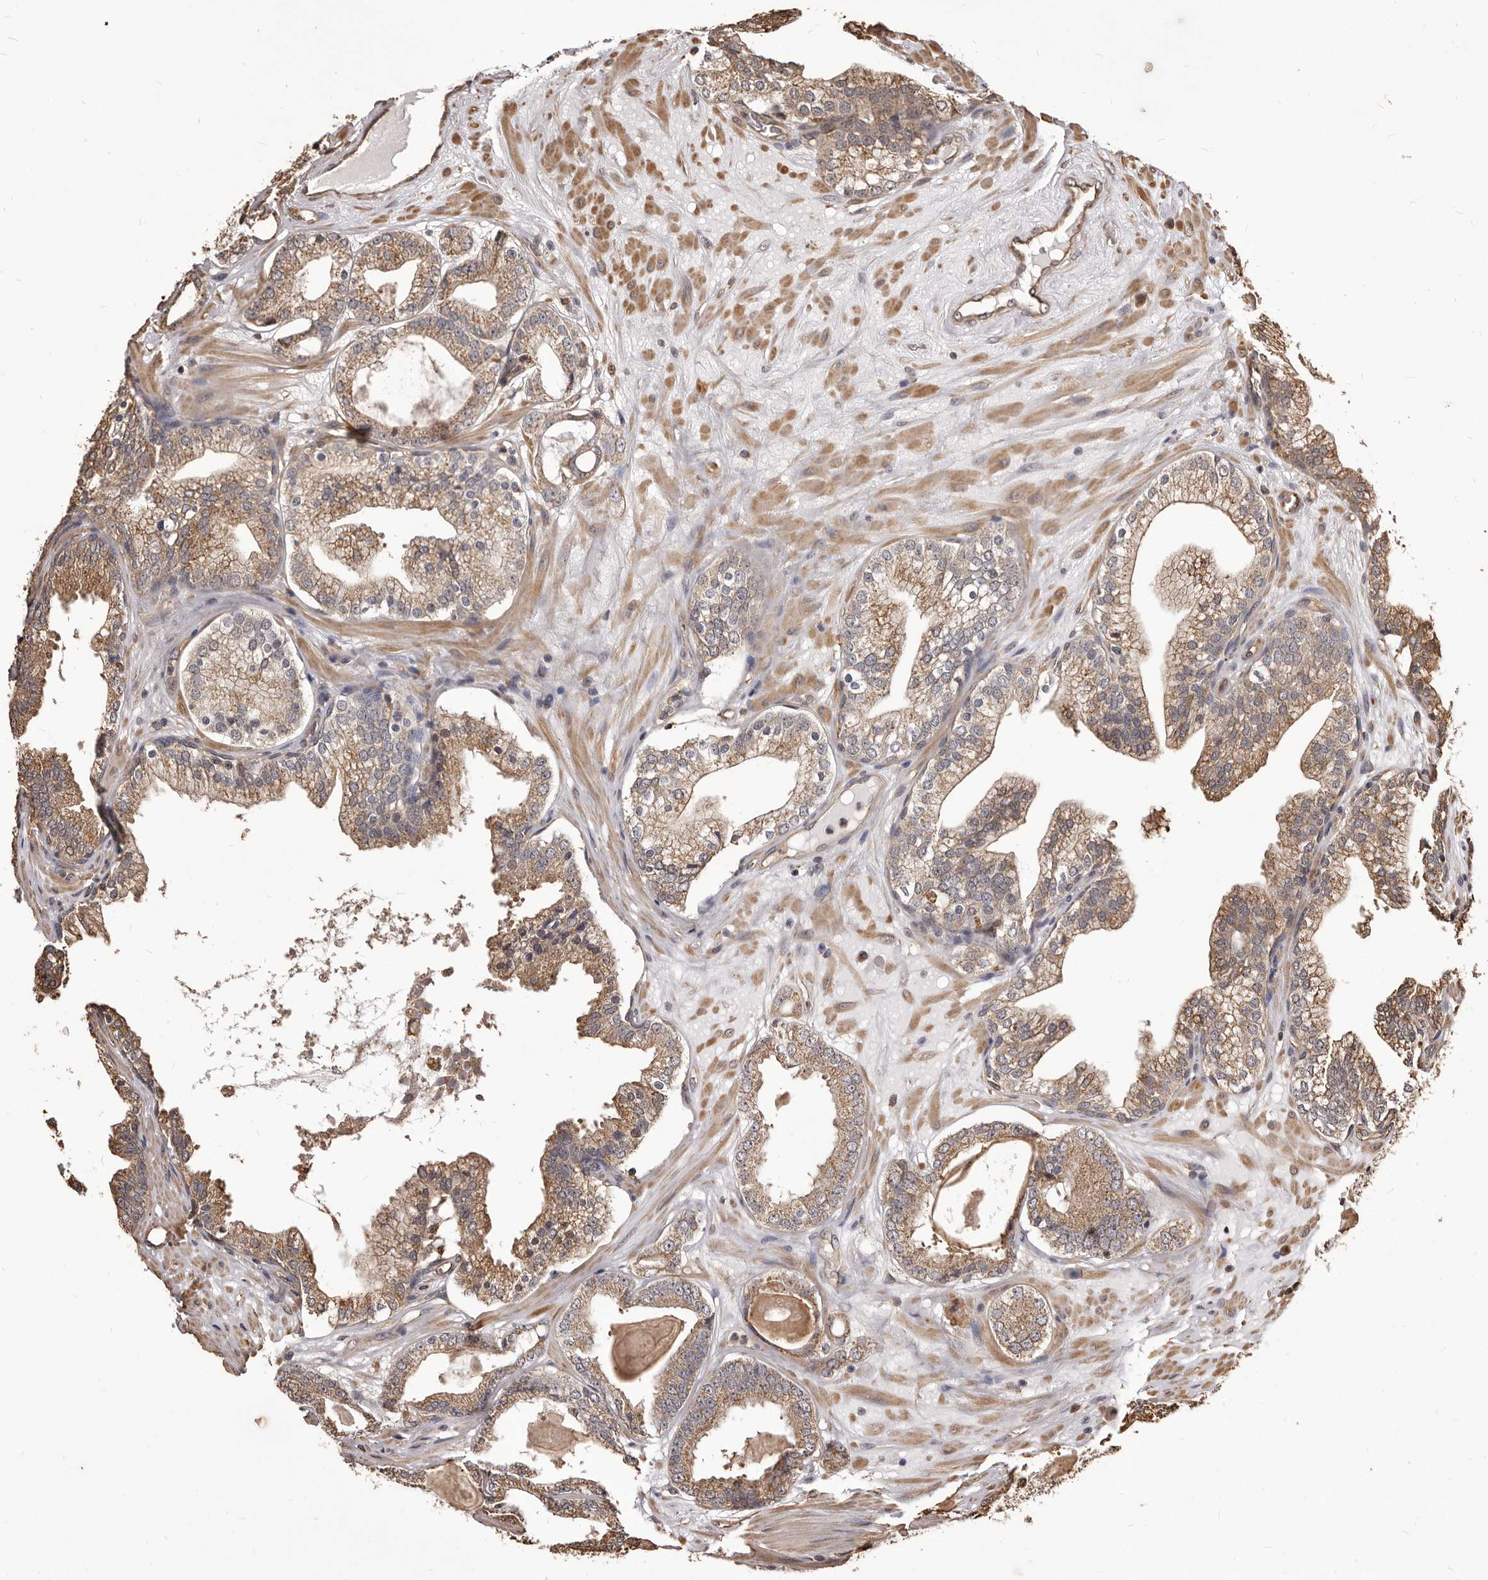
{"staining": {"intensity": "moderate", "quantity": ">75%", "location": "cytoplasmic/membranous"}, "tissue": "prostate cancer", "cell_type": "Tumor cells", "image_type": "cancer", "snomed": [{"axis": "morphology", "description": "Adenocarcinoma, High grade"}, {"axis": "topography", "description": "Prostate"}], "caption": "Immunohistochemistry (IHC) (DAB) staining of human prostate cancer (adenocarcinoma (high-grade)) demonstrates moderate cytoplasmic/membranous protein staining in about >75% of tumor cells.", "gene": "ALPK1", "patient": {"sex": "male", "age": 68}}